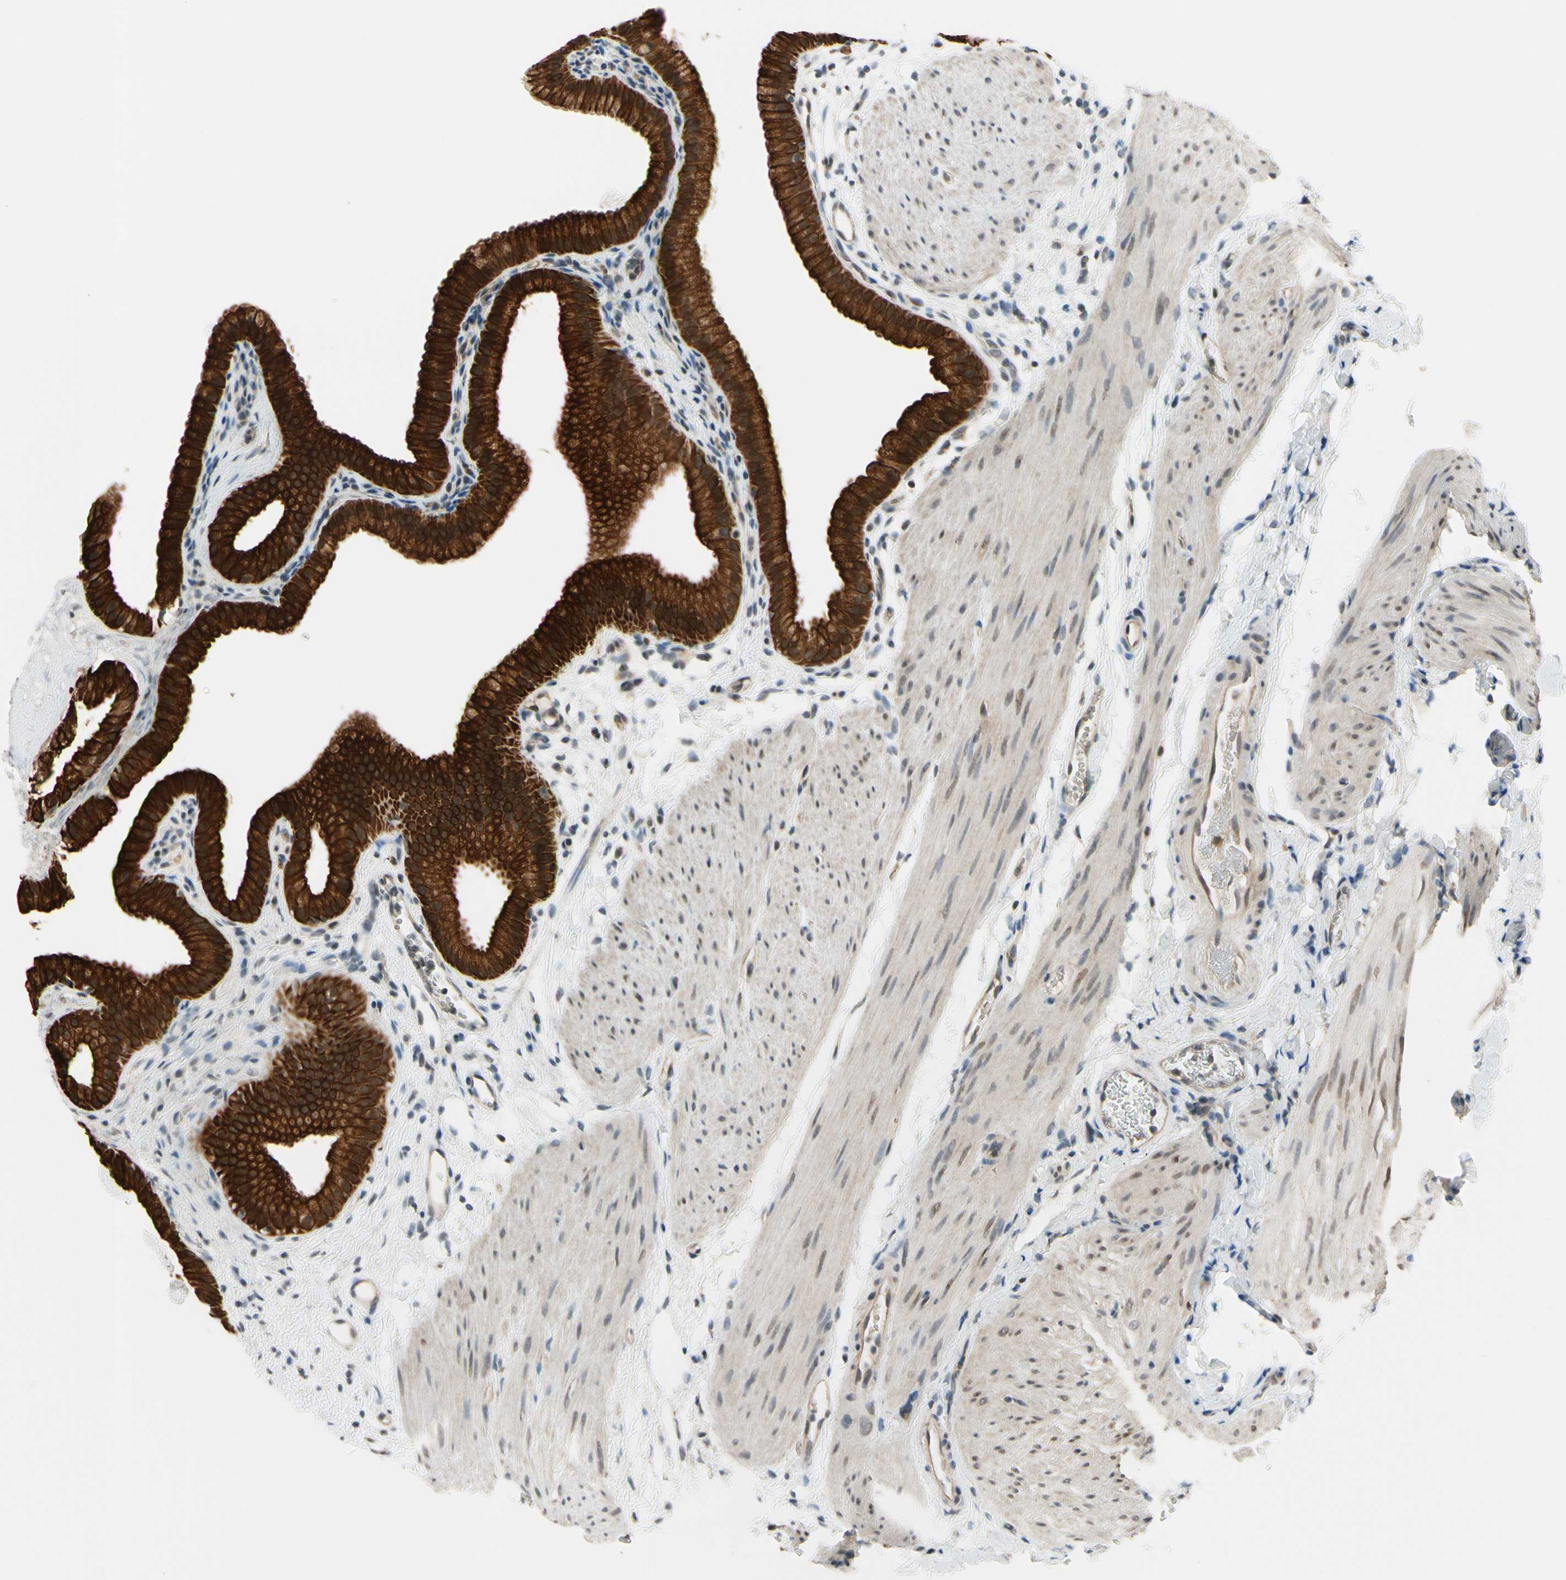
{"staining": {"intensity": "strong", "quantity": ">75%", "location": "cytoplasmic/membranous"}, "tissue": "gallbladder", "cell_type": "Glandular cells", "image_type": "normal", "snomed": [{"axis": "morphology", "description": "Normal tissue, NOS"}, {"axis": "topography", "description": "Gallbladder"}], "caption": "High-magnification brightfield microscopy of unremarkable gallbladder stained with DAB (brown) and counterstained with hematoxylin (blue). glandular cells exhibit strong cytoplasmic/membranous positivity is present in about>75% of cells. (Stains: DAB (3,3'-diaminobenzidine) in brown, nuclei in blue, Microscopy: brightfield microscopy at high magnification).", "gene": "TAF12", "patient": {"sex": "female", "age": 64}}